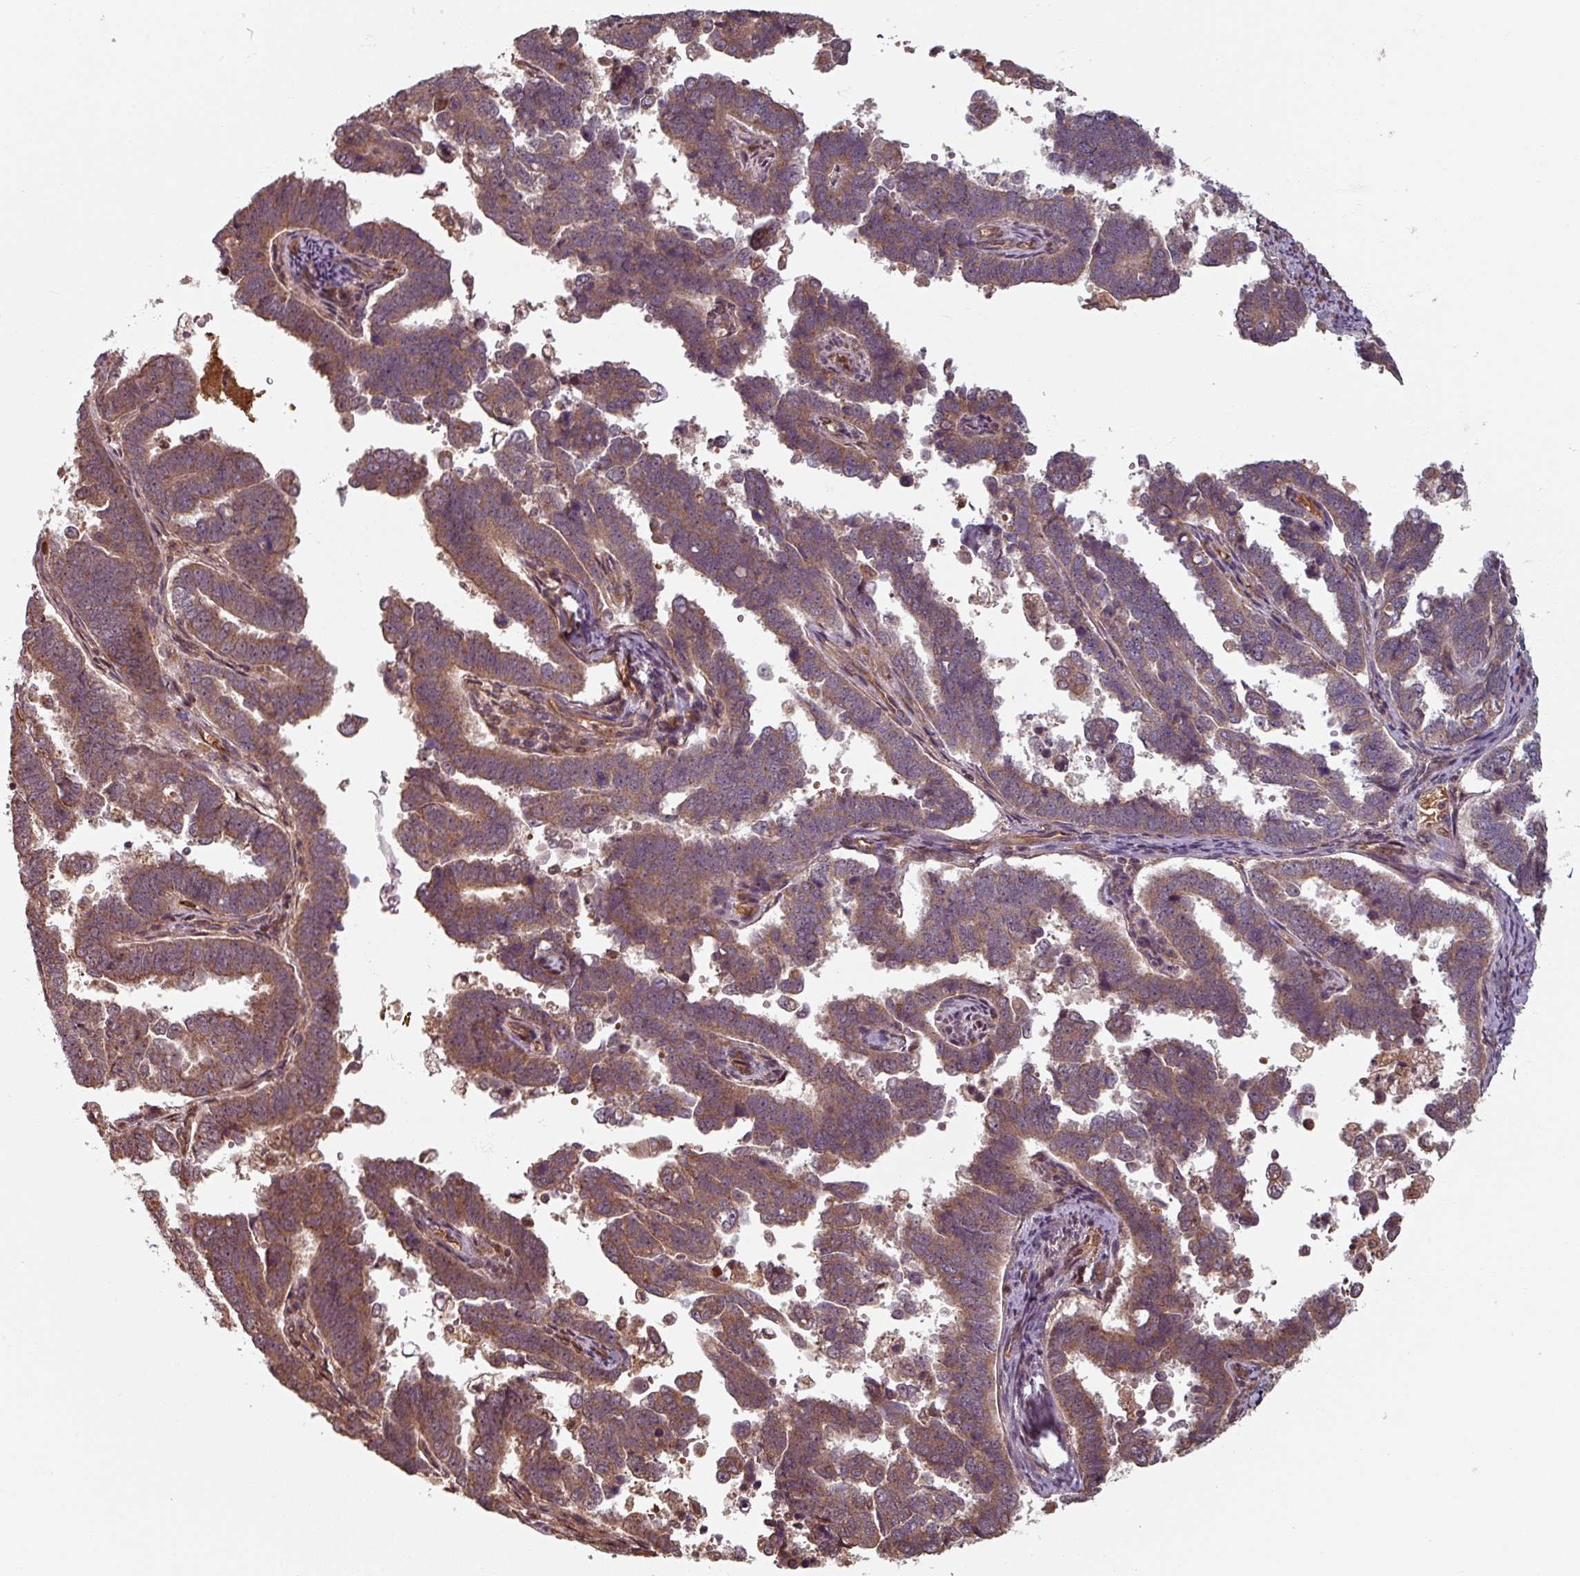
{"staining": {"intensity": "moderate", "quantity": "25%-75%", "location": "cytoplasmic/membranous"}, "tissue": "endometrial cancer", "cell_type": "Tumor cells", "image_type": "cancer", "snomed": [{"axis": "morphology", "description": "Adenocarcinoma, NOS"}, {"axis": "topography", "description": "Endometrium"}], "caption": "A brown stain shows moderate cytoplasmic/membranous positivity of a protein in endometrial adenocarcinoma tumor cells. The staining is performed using DAB (3,3'-diaminobenzidine) brown chromogen to label protein expression. The nuclei are counter-stained blue using hematoxylin.", "gene": "EID1", "patient": {"sex": "female", "age": 75}}